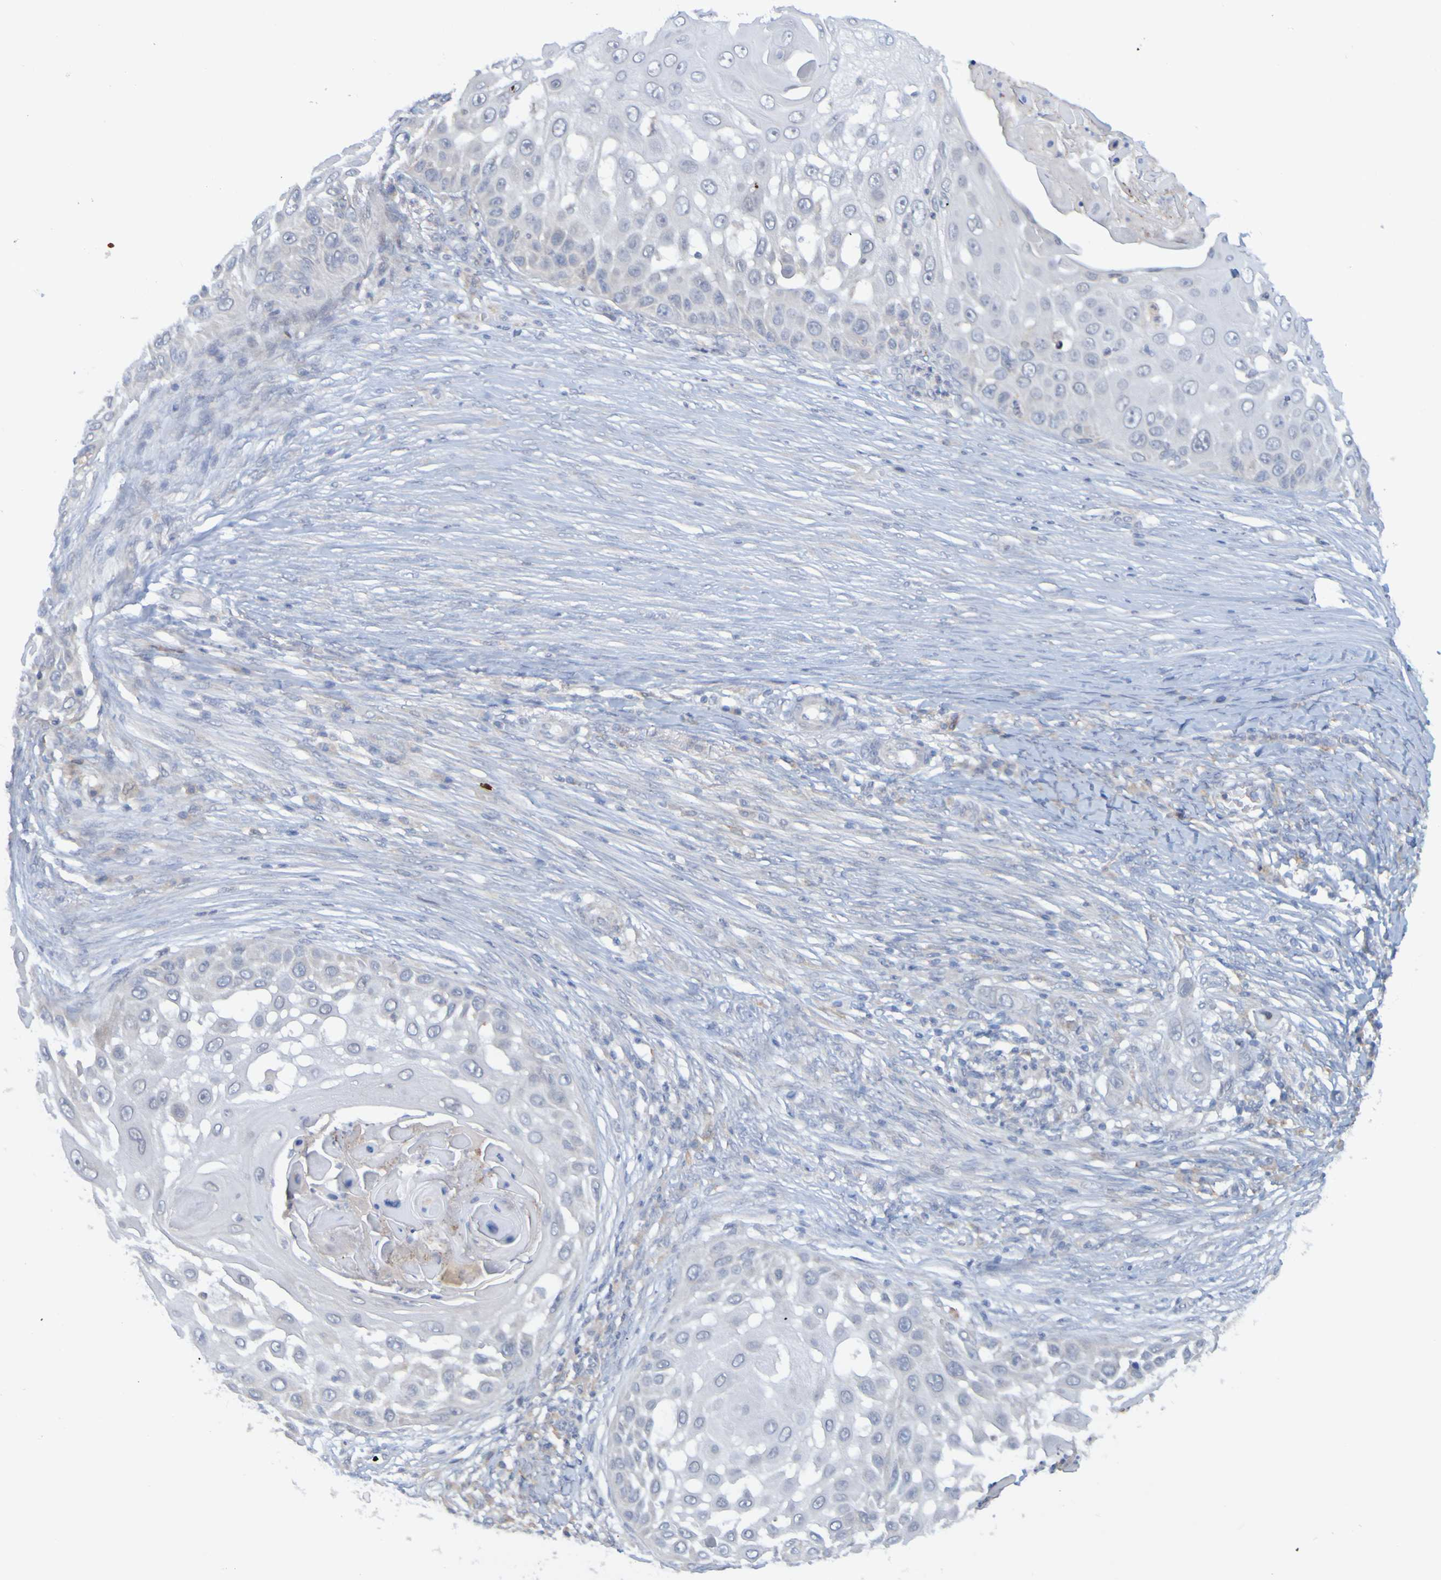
{"staining": {"intensity": "negative", "quantity": "none", "location": "none"}, "tissue": "skin cancer", "cell_type": "Tumor cells", "image_type": "cancer", "snomed": [{"axis": "morphology", "description": "Squamous cell carcinoma, NOS"}, {"axis": "topography", "description": "Skin"}], "caption": "Immunohistochemistry histopathology image of squamous cell carcinoma (skin) stained for a protein (brown), which exhibits no staining in tumor cells.", "gene": "LILRB5", "patient": {"sex": "female", "age": 44}}